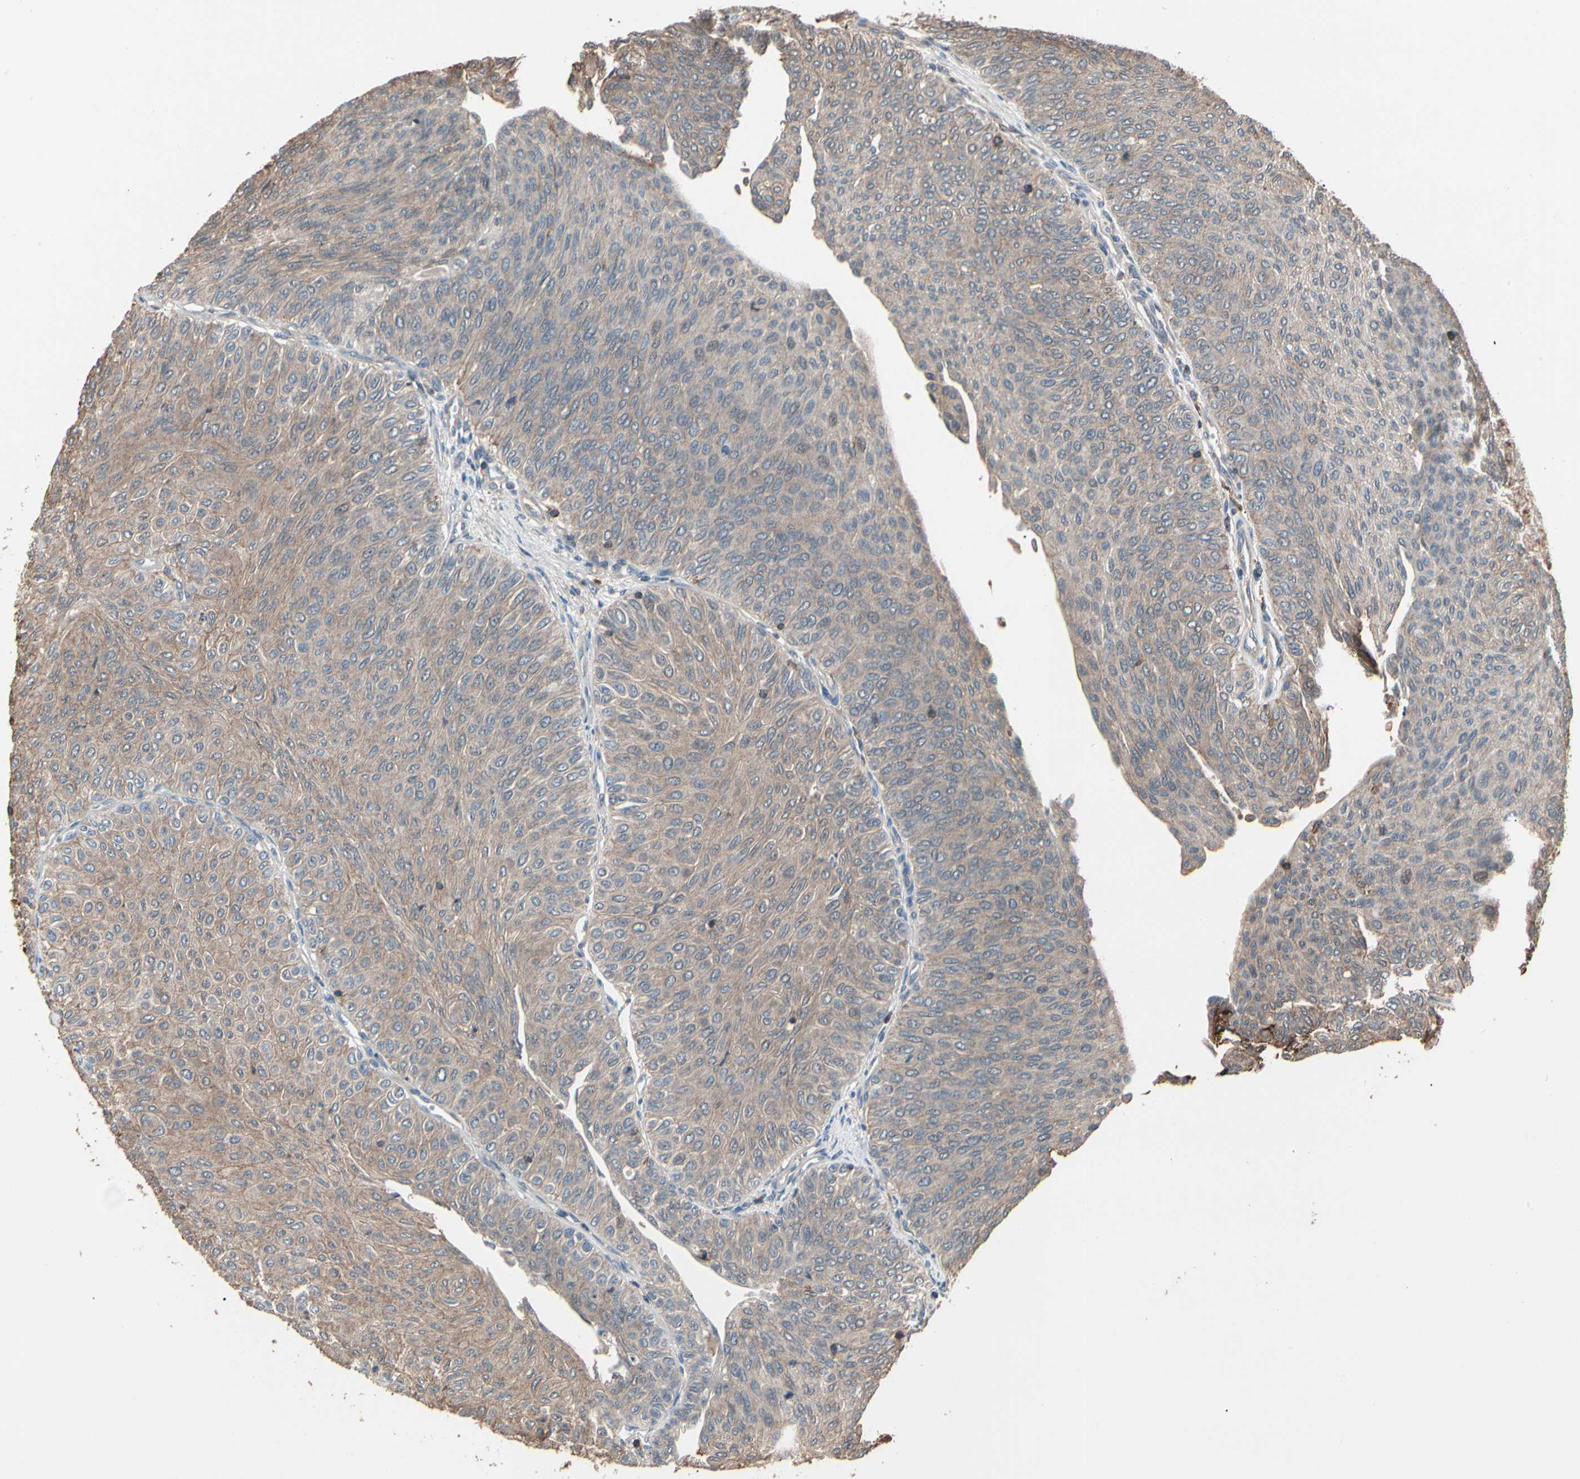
{"staining": {"intensity": "weak", "quantity": ">75%", "location": "cytoplasmic/membranous"}, "tissue": "urothelial cancer", "cell_type": "Tumor cells", "image_type": "cancer", "snomed": [{"axis": "morphology", "description": "Urothelial carcinoma, Low grade"}, {"axis": "topography", "description": "Urinary bladder"}], "caption": "Human urothelial cancer stained with a brown dye demonstrates weak cytoplasmic/membranous positive staining in about >75% of tumor cells.", "gene": "MAPK13", "patient": {"sex": "male", "age": 78}}